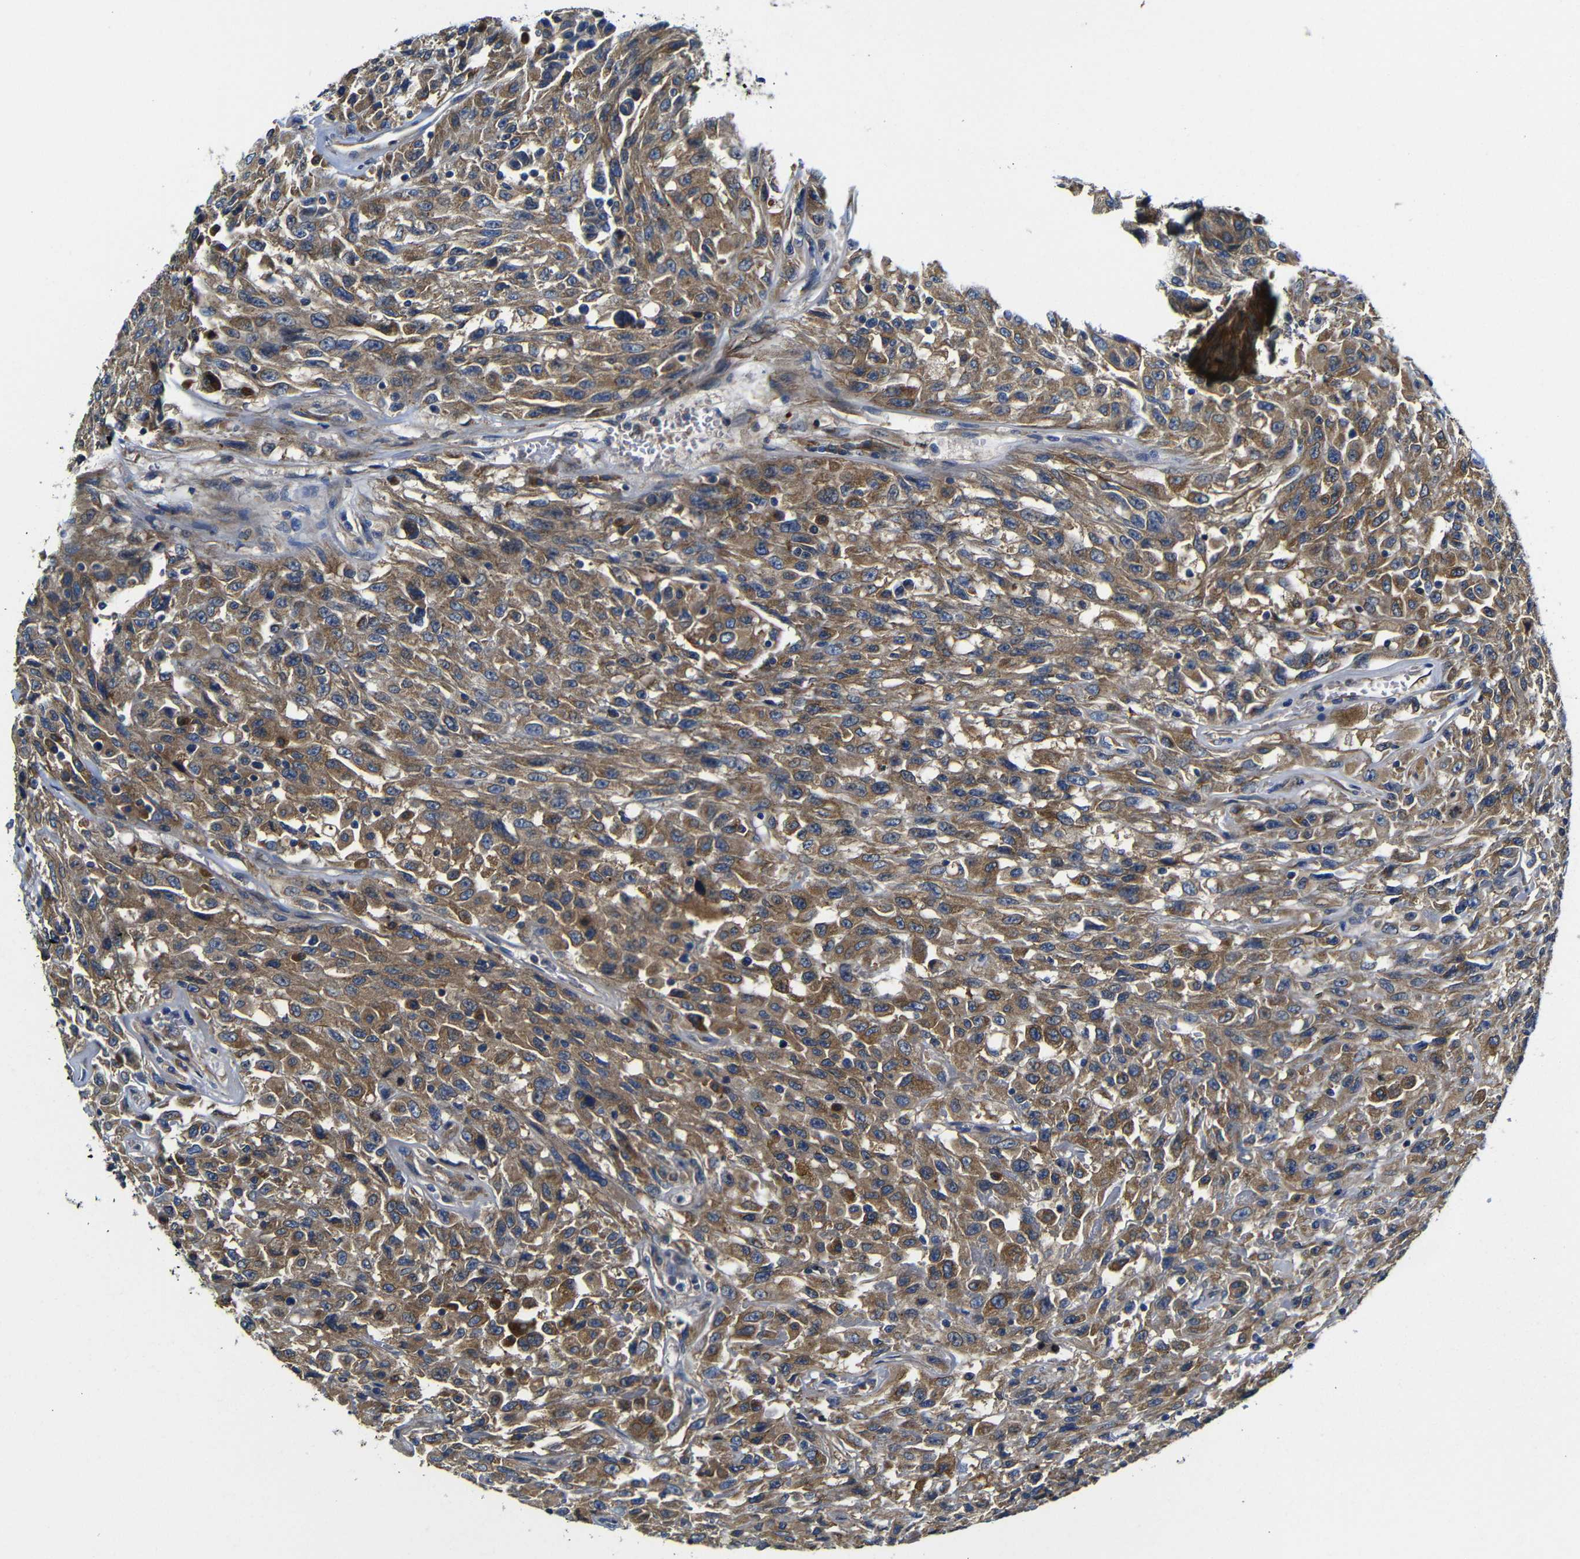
{"staining": {"intensity": "moderate", "quantity": ">75%", "location": "cytoplasmic/membranous"}, "tissue": "urothelial cancer", "cell_type": "Tumor cells", "image_type": "cancer", "snomed": [{"axis": "morphology", "description": "Urothelial carcinoma, High grade"}, {"axis": "topography", "description": "Urinary bladder"}], "caption": "This is a micrograph of IHC staining of urothelial cancer, which shows moderate staining in the cytoplasmic/membranous of tumor cells.", "gene": "CLCC1", "patient": {"sex": "male", "age": 66}}